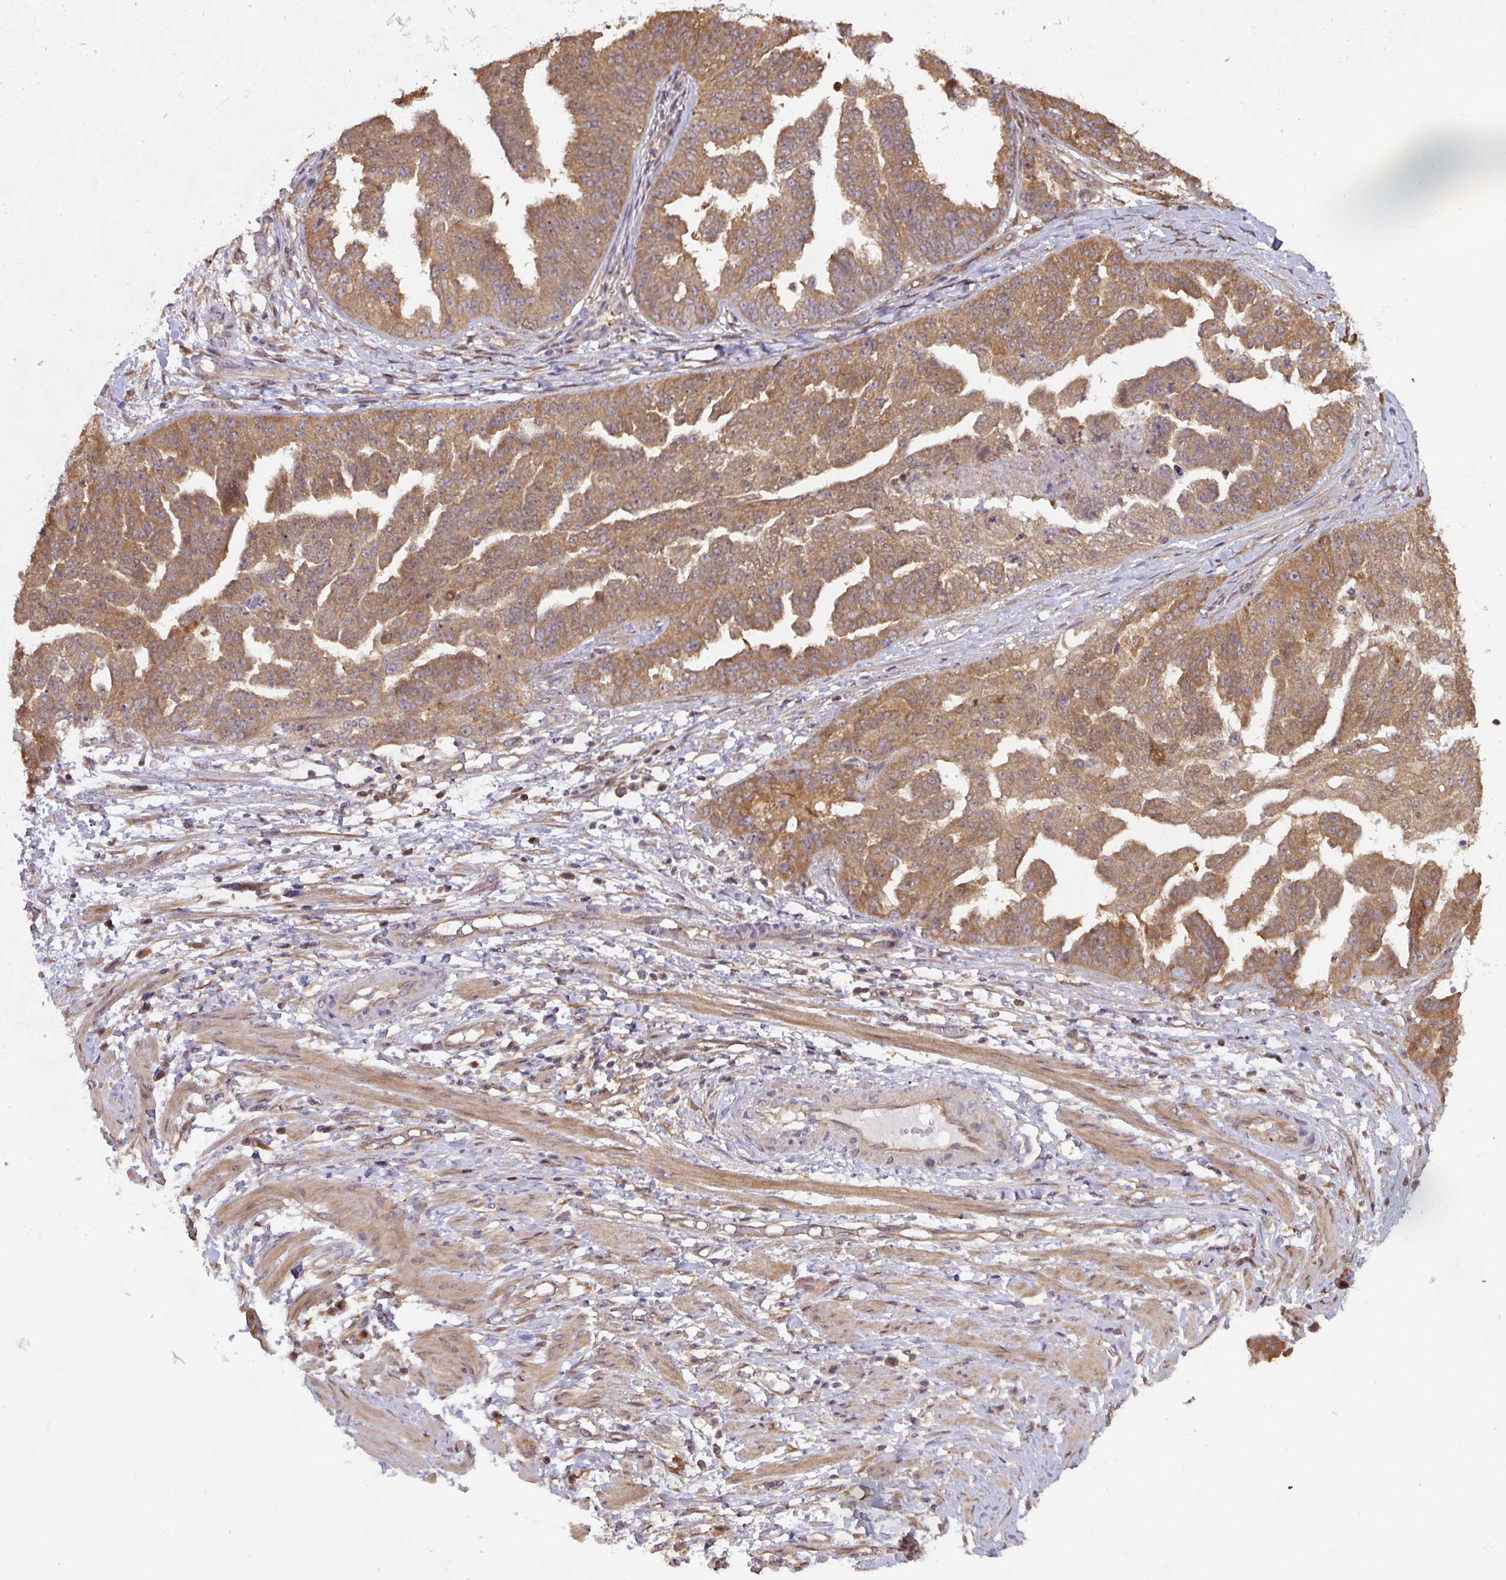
{"staining": {"intensity": "moderate", "quantity": ">75%", "location": "cytoplasmic/membranous"}, "tissue": "ovarian cancer", "cell_type": "Tumor cells", "image_type": "cancer", "snomed": [{"axis": "morphology", "description": "Cystadenocarcinoma, serous, NOS"}, {"axis": "topography", "description": "Ovary"}], "caption": "Immunohistochemistry (IHC) histopathology image of ovarian cancer stained for a protein (brown), which demonstrates medium levels of moderate cytoplasmic/membranous positivity in about >75% of tumor cells.", "gene": "ST13", "patient": {"sex": "female", "age": 58}}